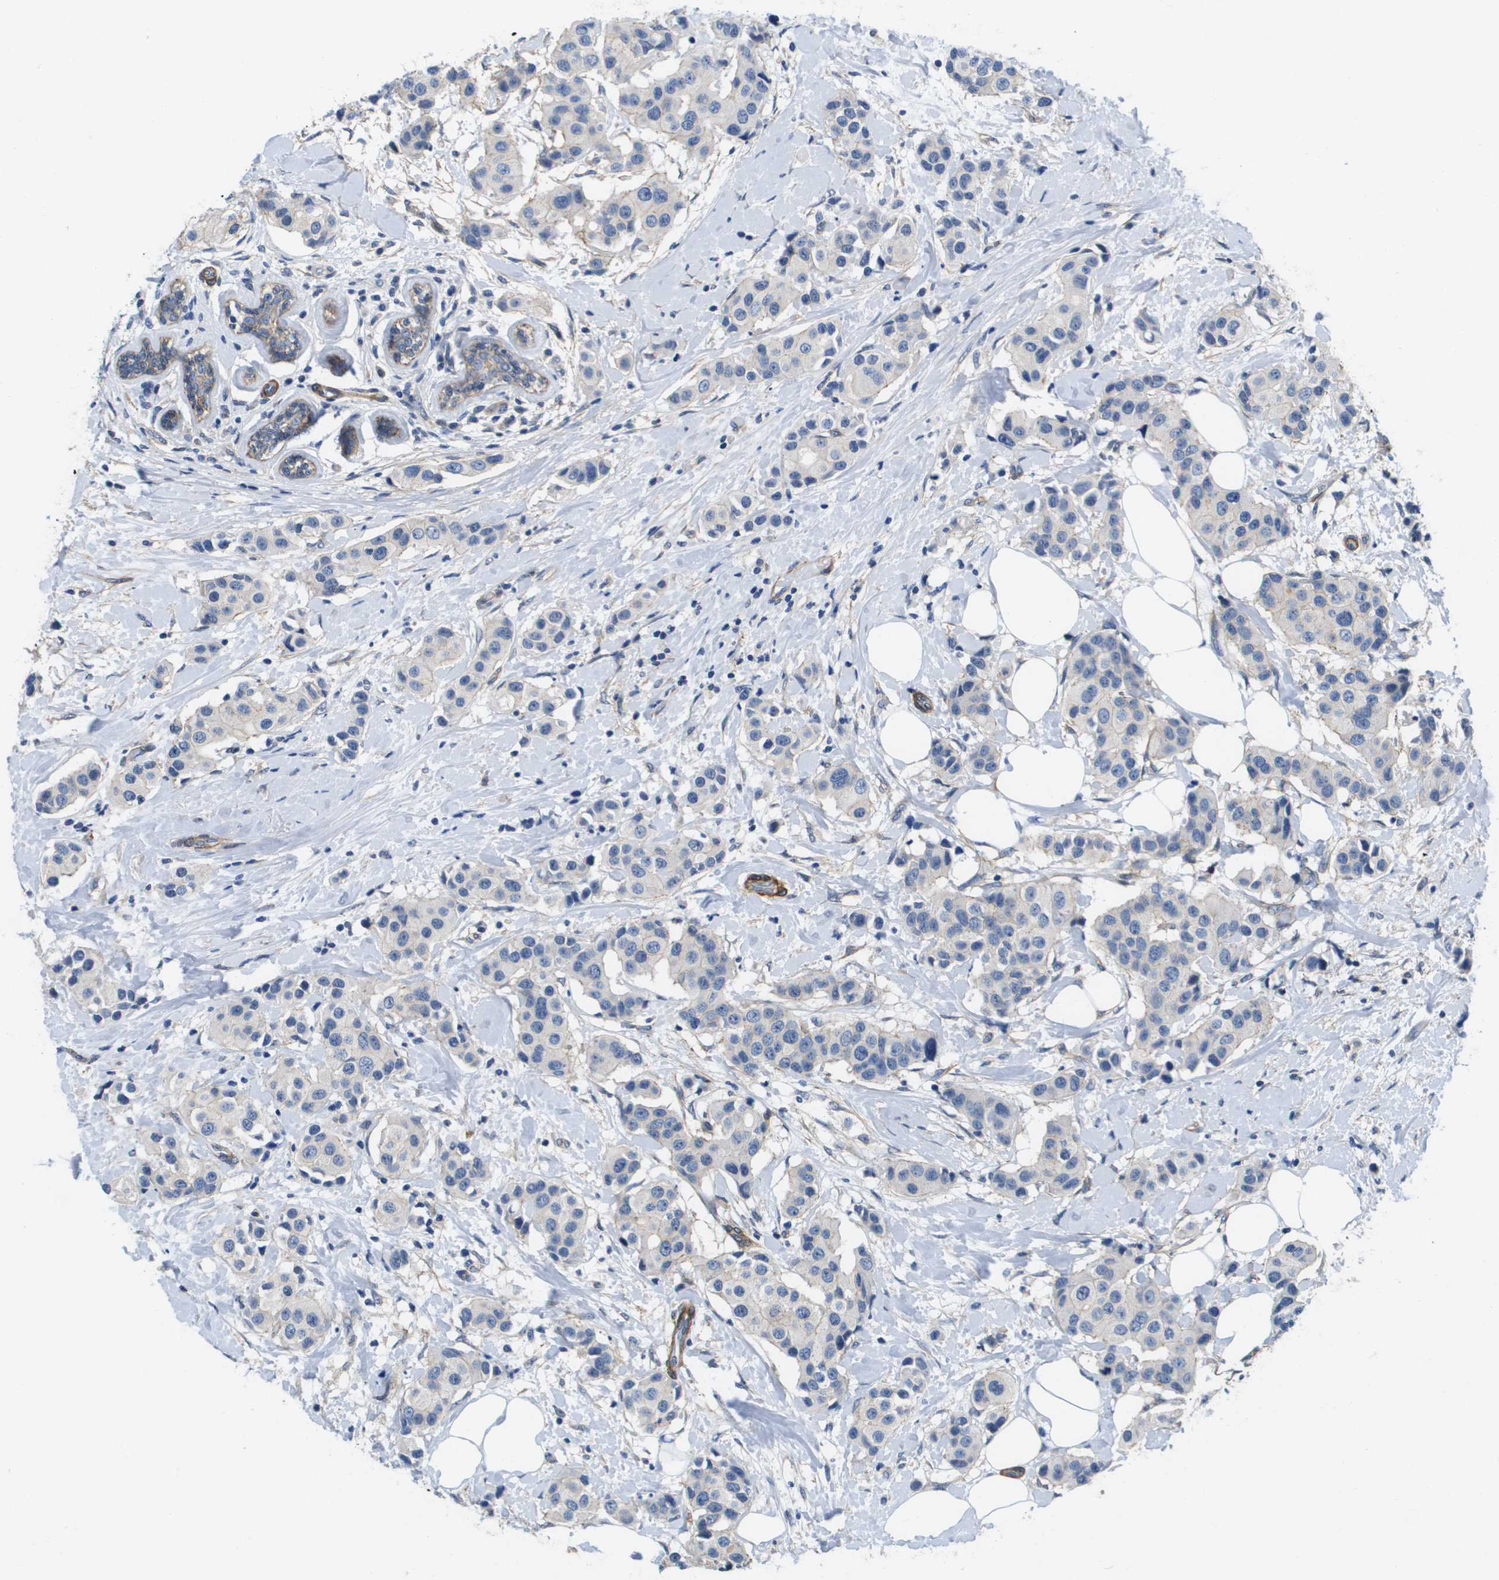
{"staining": {"intensity": "negative", "quantity": "none", "location": "none"}, "tissue": "breast cancer", "cell_type": "Tumor cells", "image_type": "cancer", "snomed": [{"axis": "morphology", "description": "Normal tissue, NOS"}, {"axis": "morphology", "description": "Duct carcinoma"}, {"axis": "topography", "description": "Breast"}], "caption": "Immunohistochemical staining of human breast cancer reveals no significant staining in tumor cells.", "gene": "LPP", "patient": {"sex": "female", "age": 39}}